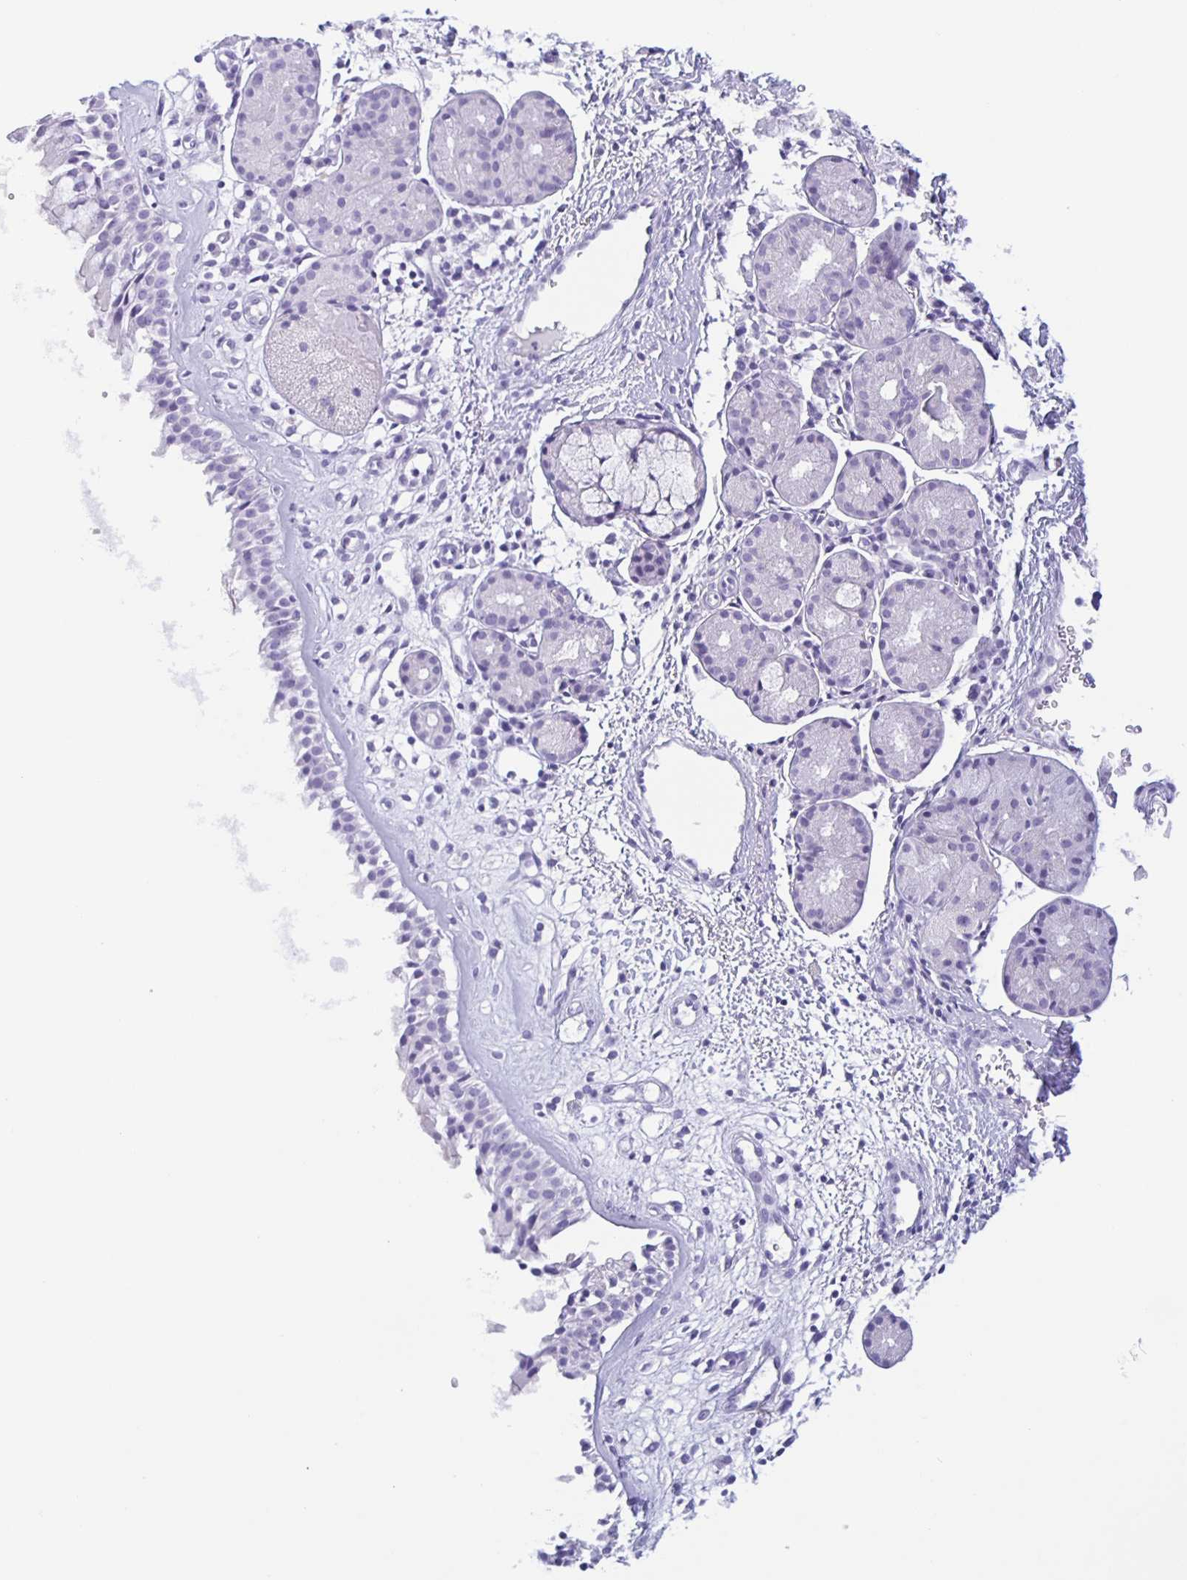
{"staining": {"intensity": "negative", "quantity": "none", "location": "none"}, "tissue": "nasopharynx", "cell_type": "Respiratory epithelial cells", "image_type": "normal", "snomed": [{"axis": "morphology", "description": "Normal tissue, NOS"}, {"axis": "topography", "description": "Nasopharynx"}], "caption": "Immunohistochemistry (IHC) image of benign human nasopharynx stained for a protein (brown), which shows no positivity in respiratory epithelial cells.", "gene": "TGIF2LX", "patient": {"sex": "male", "age": 65}}